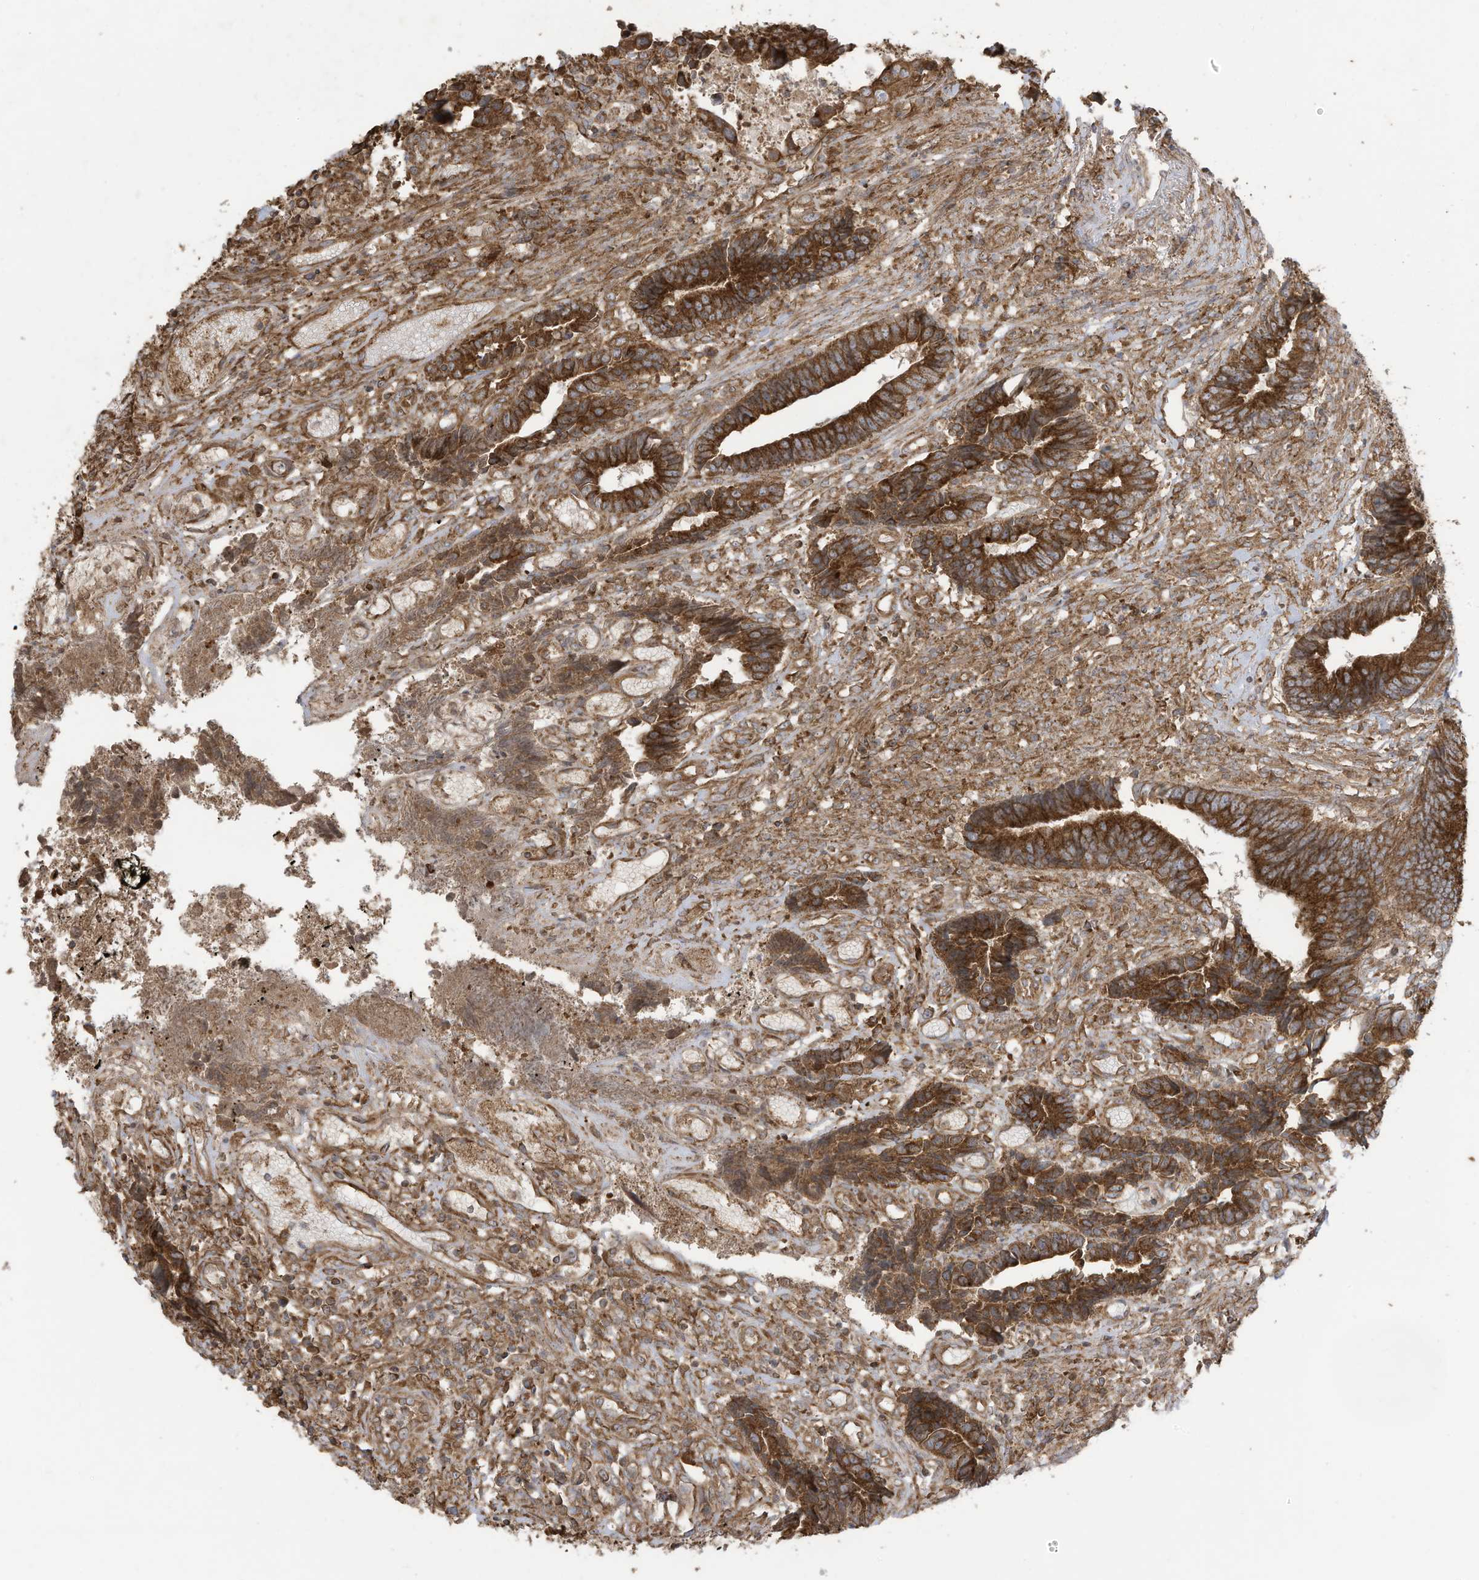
{"staining": {"intensity": "strong", "quantity": ">75%", "location": "cytoplasmic/membranous"}, "tissue": "colorectal cancer", "cell_type": "Tumor cells", "image_type": "cancer", "snomed": [{"axis": "morphology", "description": "Adenocarcinoma, NOS"}, {"axis": "topography", "description": "Rectum"}], "caption": "Protein expression analysis of human colorectal cancer reveals strong cytoplasmic/membranous positivity in approximately >75% of tumor cells.", "gene": "CGAS", "patient": {"sex": "male", "age": 84}}